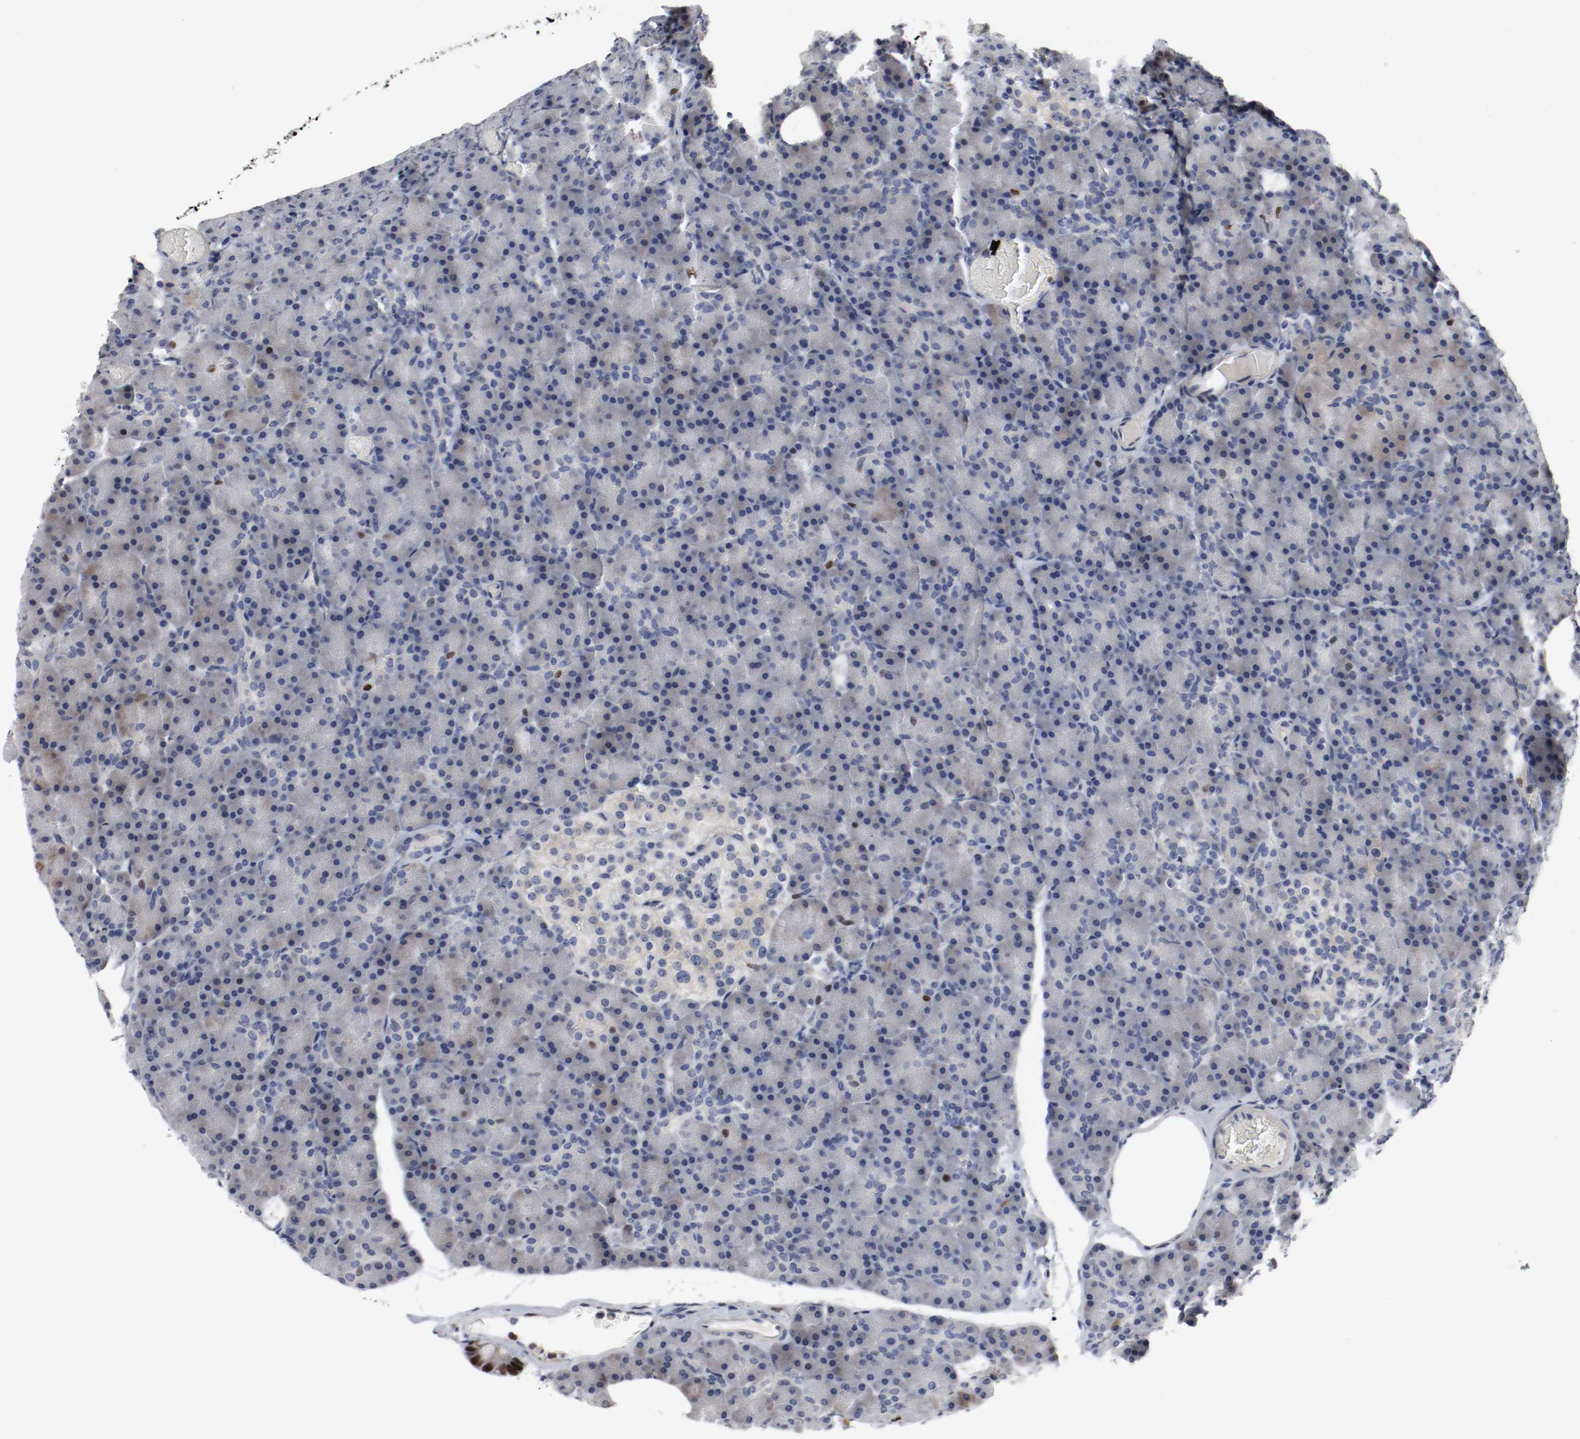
{"staining": {"intensity": "strong", "quantity": "<25%", "location": "nuclear"}, "tissue": "pancreas", "cell_type": "Exocrine glandular cells", "image_type": "normal", "snomed": [{"axis": "morphology", "description": "Normal tissue, NOS"}, {"axis": "topography", "description": "Pancreas"}], "caption": "Benign pancreas was stained to show a protein in brown. There is medium levels of strong nuclear staining in approximately <25% of exocrine glandular cells.", "gene": "MCM6", "patient": {"sex": "female", "age": 43}}